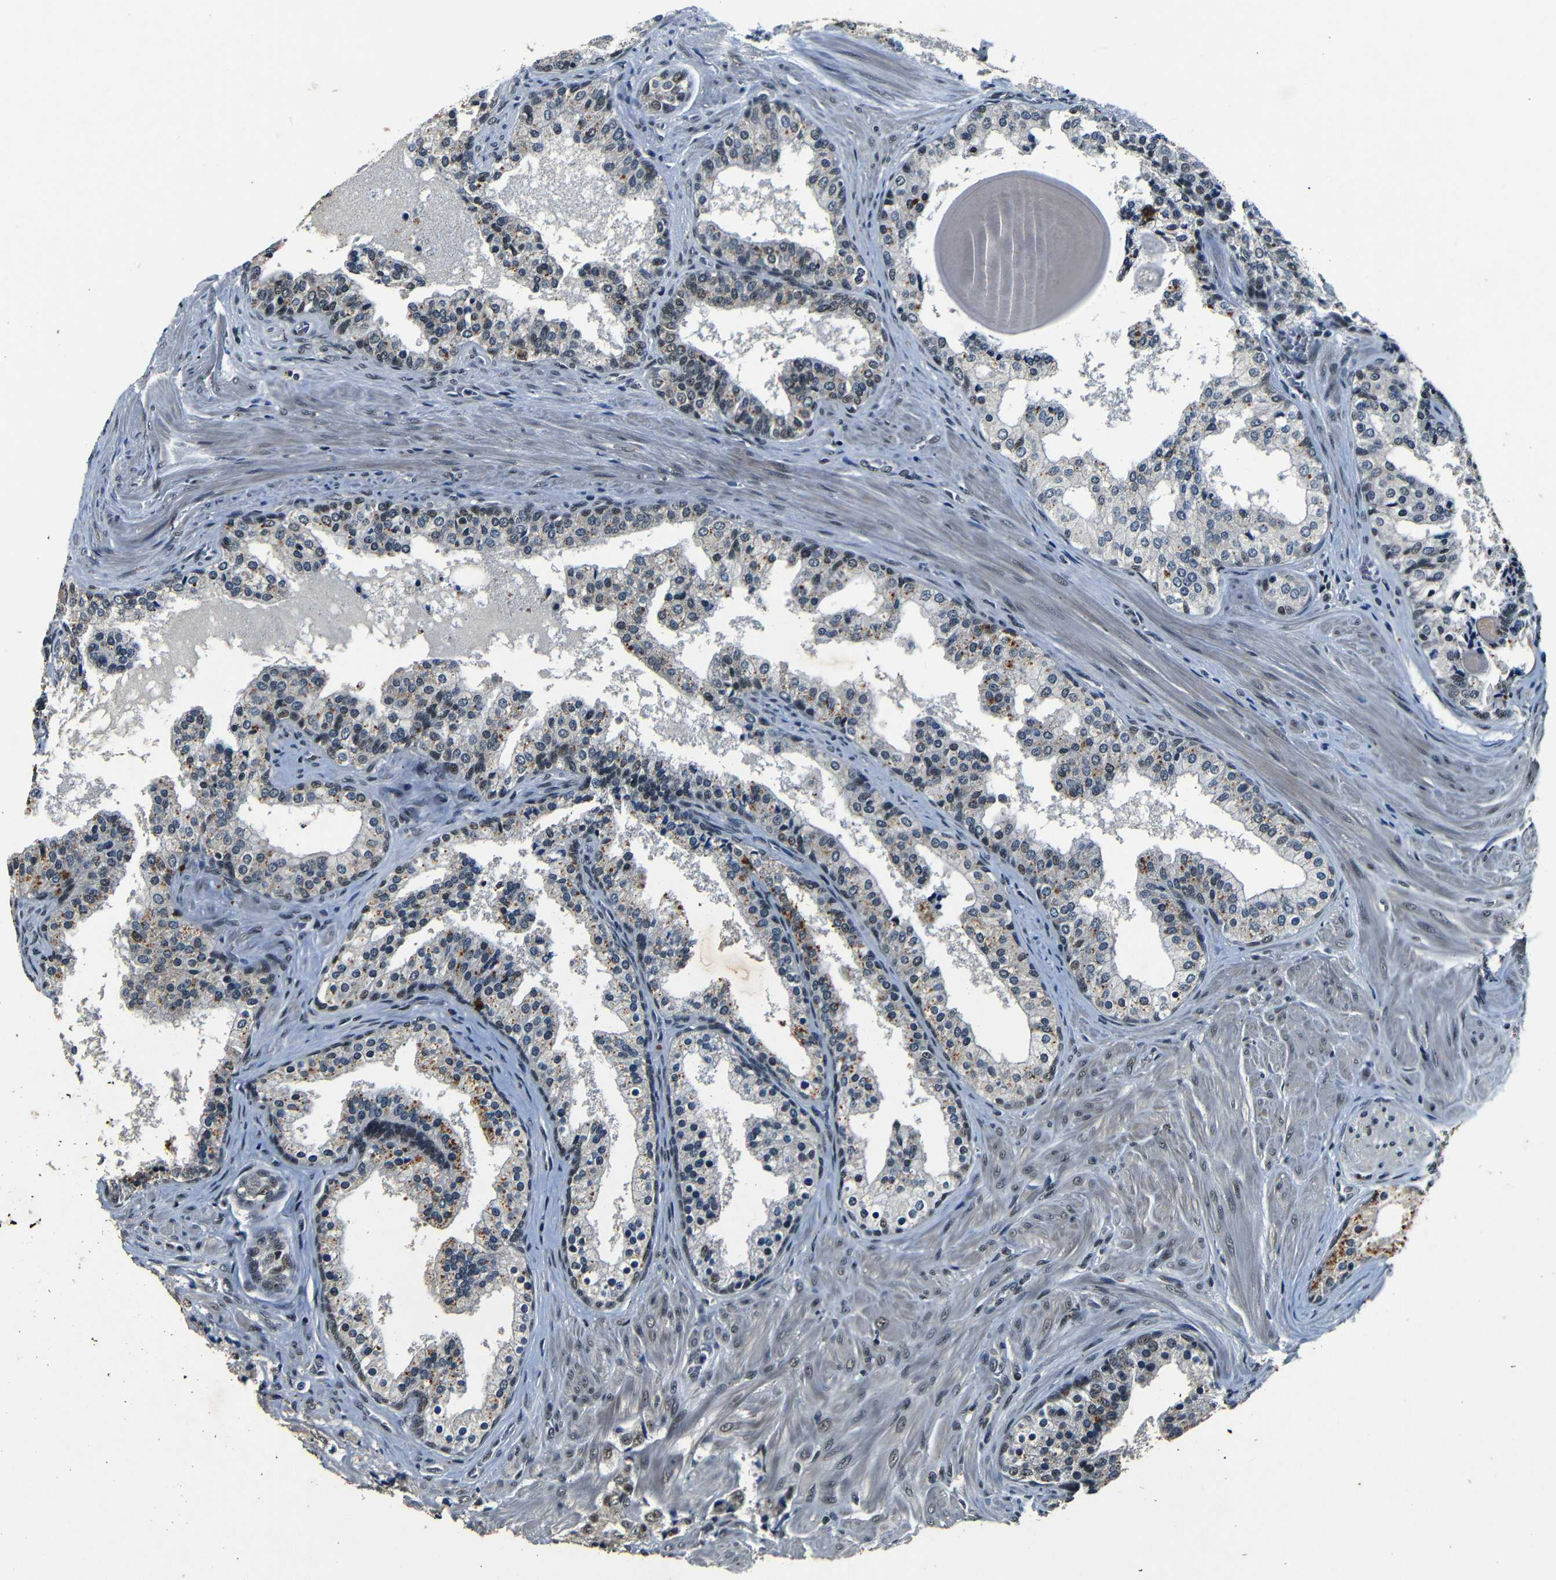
{"staining": {"intensity": "weak", "quantity": ">75%", "location": "nuclear"}, "tissue": "prostate cancer", "cell_type": "Tumor cells", "image_type": "cancer", "snomed": [{"axis": "morphology", "description": "Adenocarcinoma, Low grade"}, {"axis": "topography", "description": "Prostate"}], "caption": "A low amount of weak nuclear staining is appreciated in approximately >75% of tumor cells in prostate cancer tissue.", "gene": "FOXD4", "patient": {"sex": "male", "age": 60}}